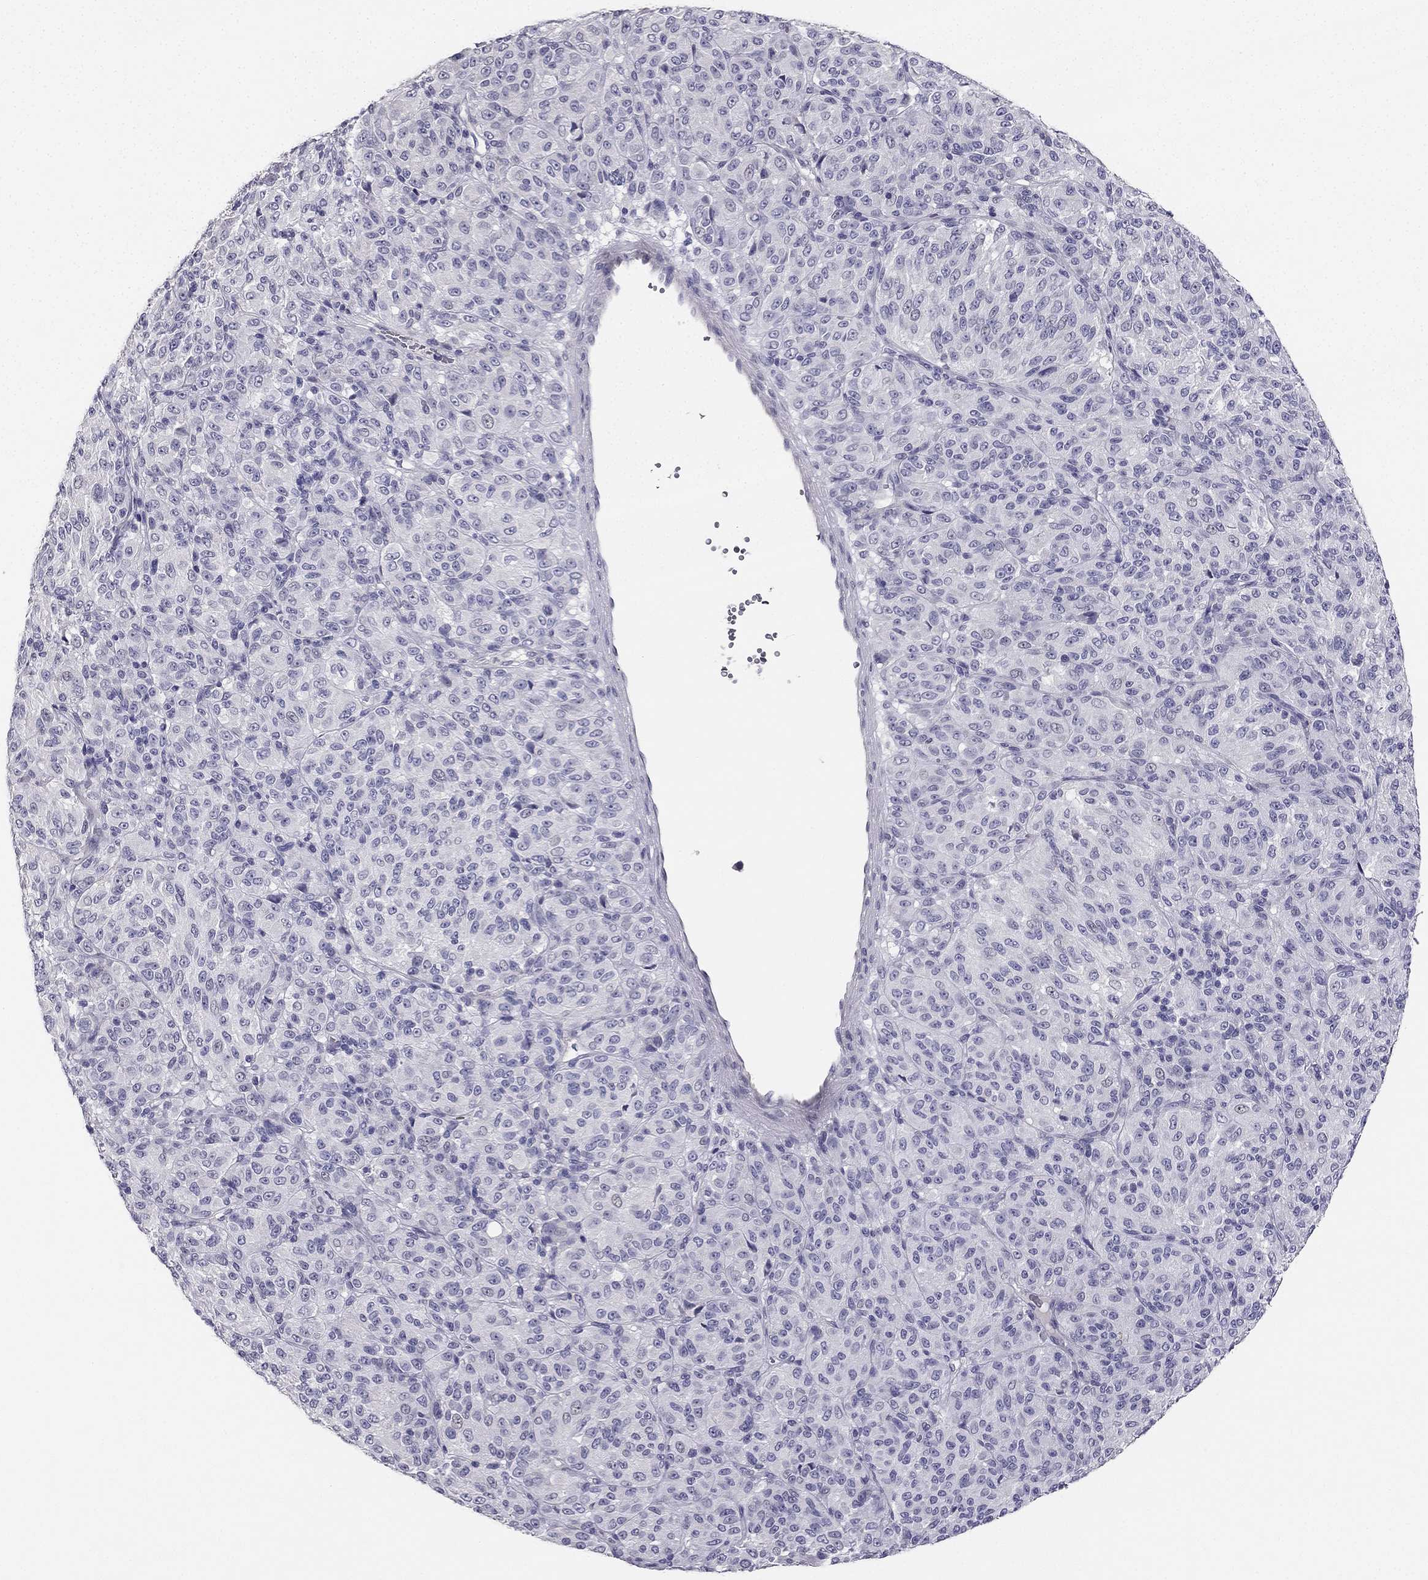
{"staining": {"intensity": "negative", "quantity": "none", "location": "none"}, "tissue": "melanoma", "cell_type": "Tumor cells", "image_type": "cancer", "snomed": [{"axis": "morphology", "description": "Malignant melanoma, Metastatic site"}, {"axis": "topography", "description": "Brain"}], "caption": "Immunohistochemistry (IHC) photomicrograph of human melanoma stained for a protein (brown), which reveals no positivity in tumor cells.", "gene": "CALB2", "patient": {"sex": "female", "age": 56}}